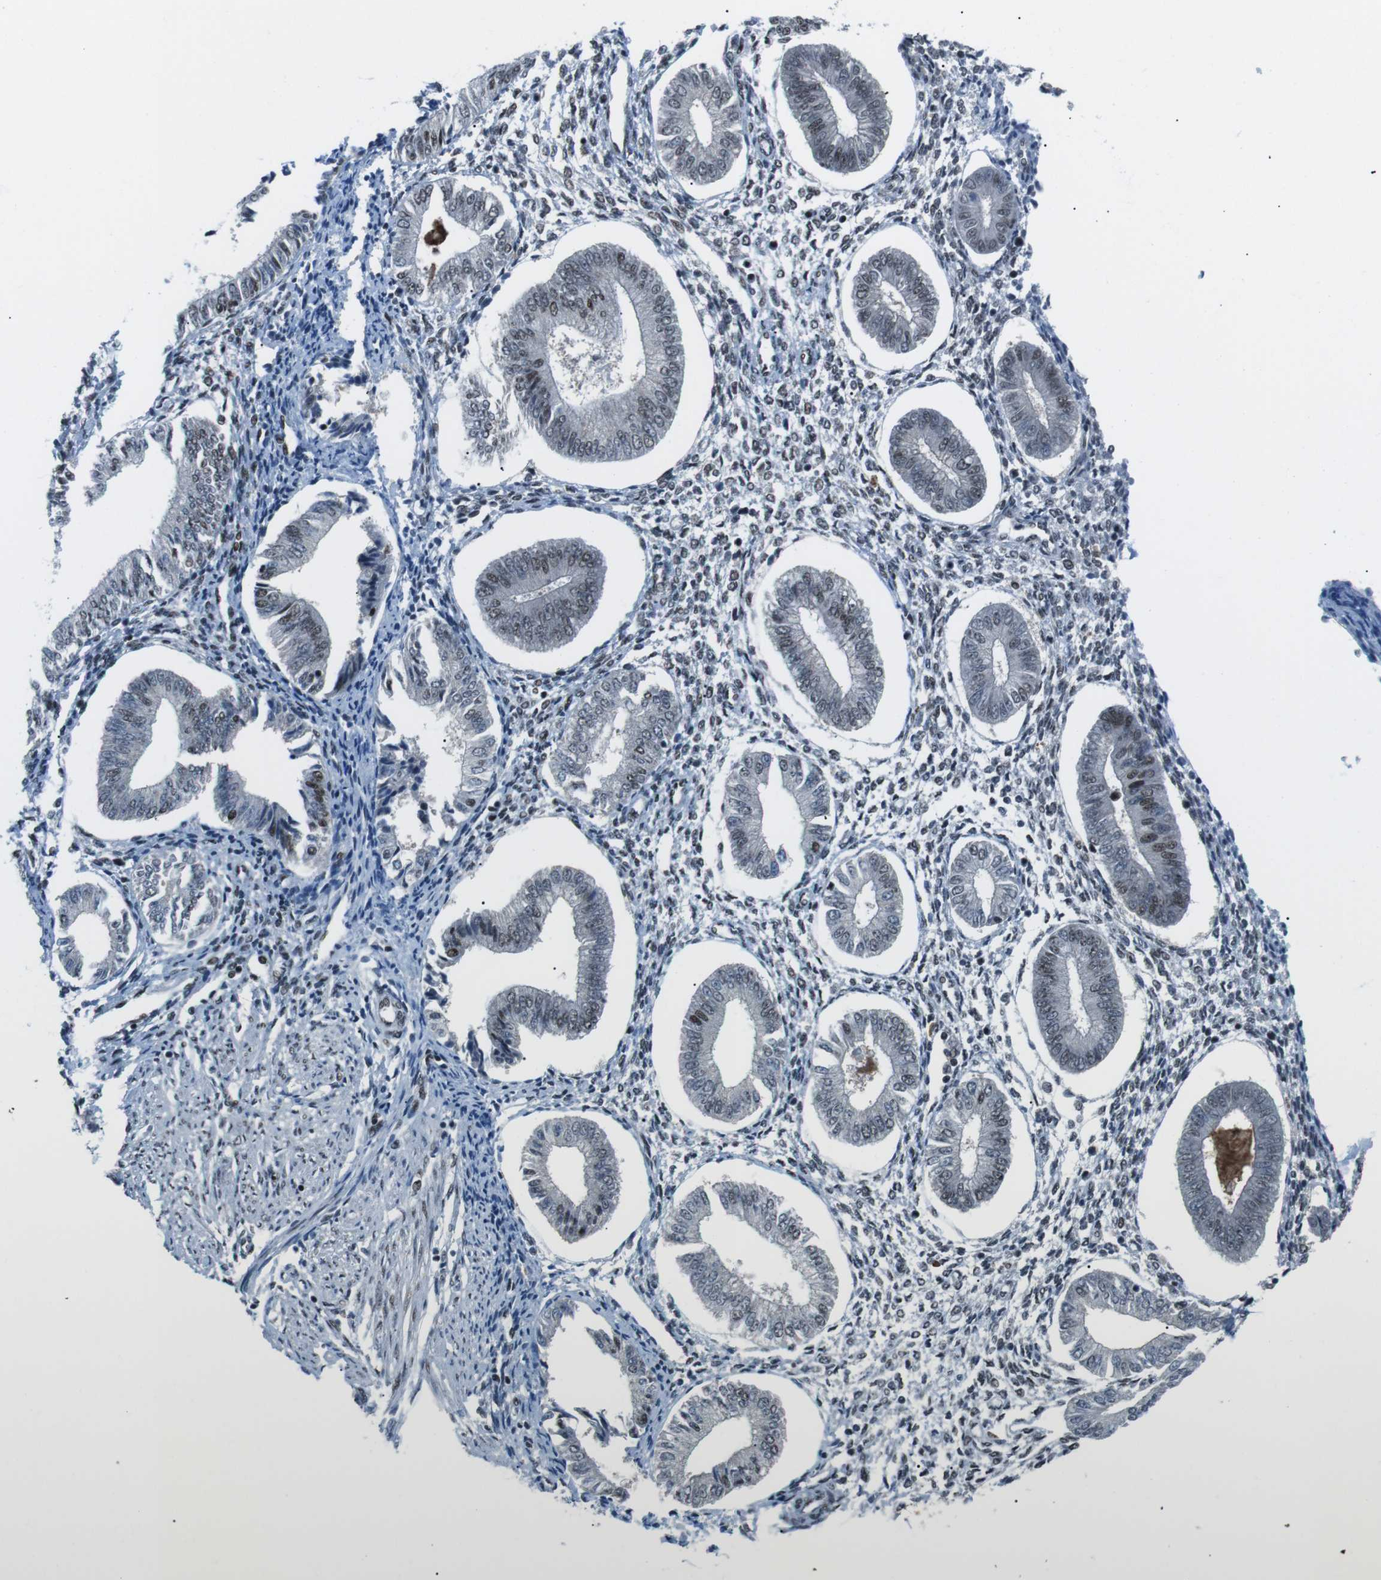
{"staining": {"intensity": "strong", "quantity": "25%-75%", "location": "nuclear"}, "tissue": "endometrium", "cell_type": "Cells in endometrial stroma", "image_type": "normal", "snomed": [{"axis": "morphology", "description": "Normal tissue, NOS"}, {"axis": "topography", "description": "Endometrium"}], "caption": "IHC image of benign endometrium stained for a protein (brown), which displays high levels of strong nuclear expression in approximately 25%-75% of cells in endometrial stroma.", "gene": "TAF1", "patient": {"sex": "female", "age": 50}}